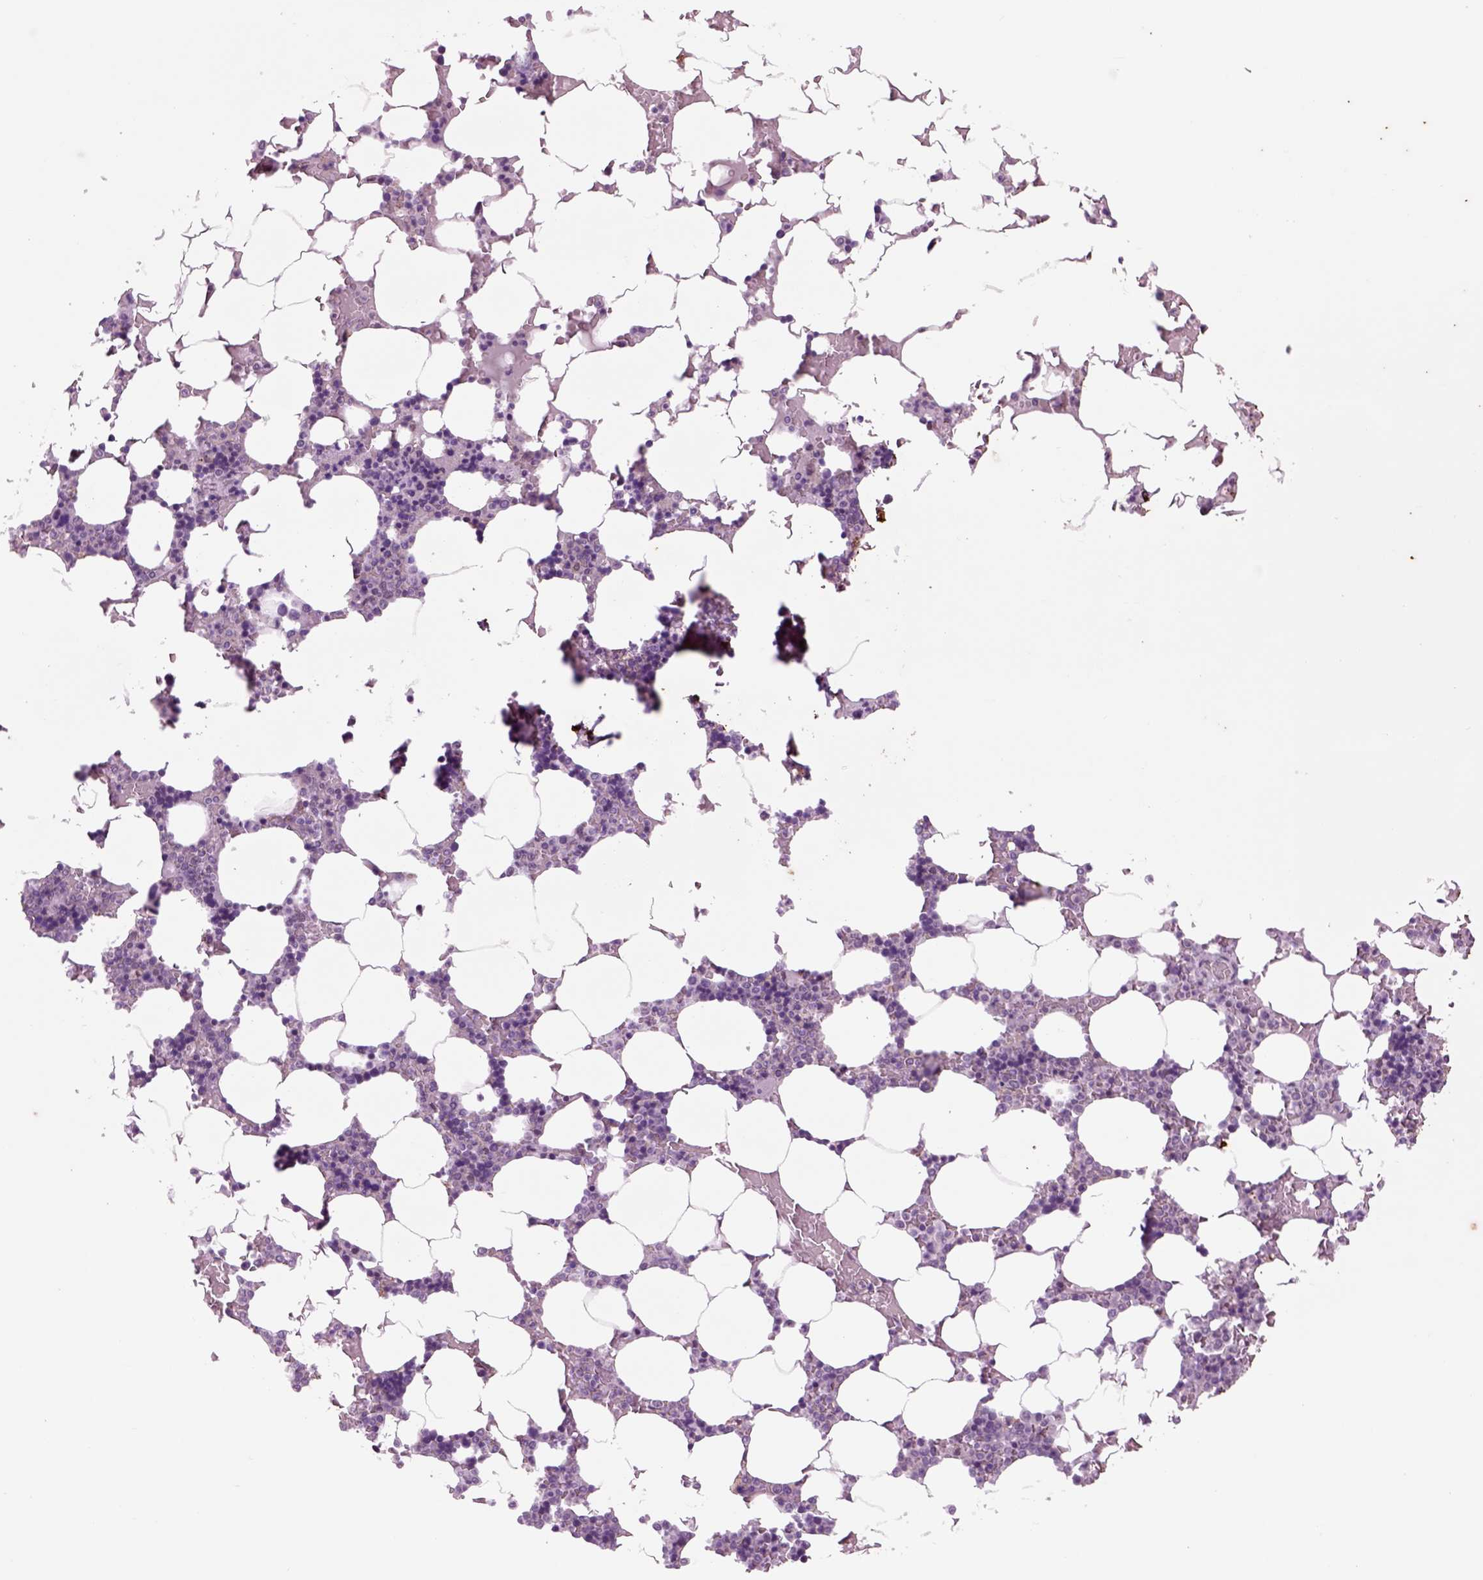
{"staining": {"intensity": "negative", "quantity": "none", "location": "none"}, "tissue": "bone marrow", "cell_type": "Hematopoietic cells", "image_type": "normal", "snomed": [{"axis": "morphology", "description": "Normal tissue, NOS"}, {"axis": "topography", "description": "Bone marrow"}], "caption": "This is a photomicrograph of immunohistochemistry staining of benign bone marrow, which shows no staining in hematopoietic cells. (Brightfield microscopy of DAB immunohistochemistry at high magnification).", "gene": "CHGB", "patient": {"sex": "male", "age": 51}}